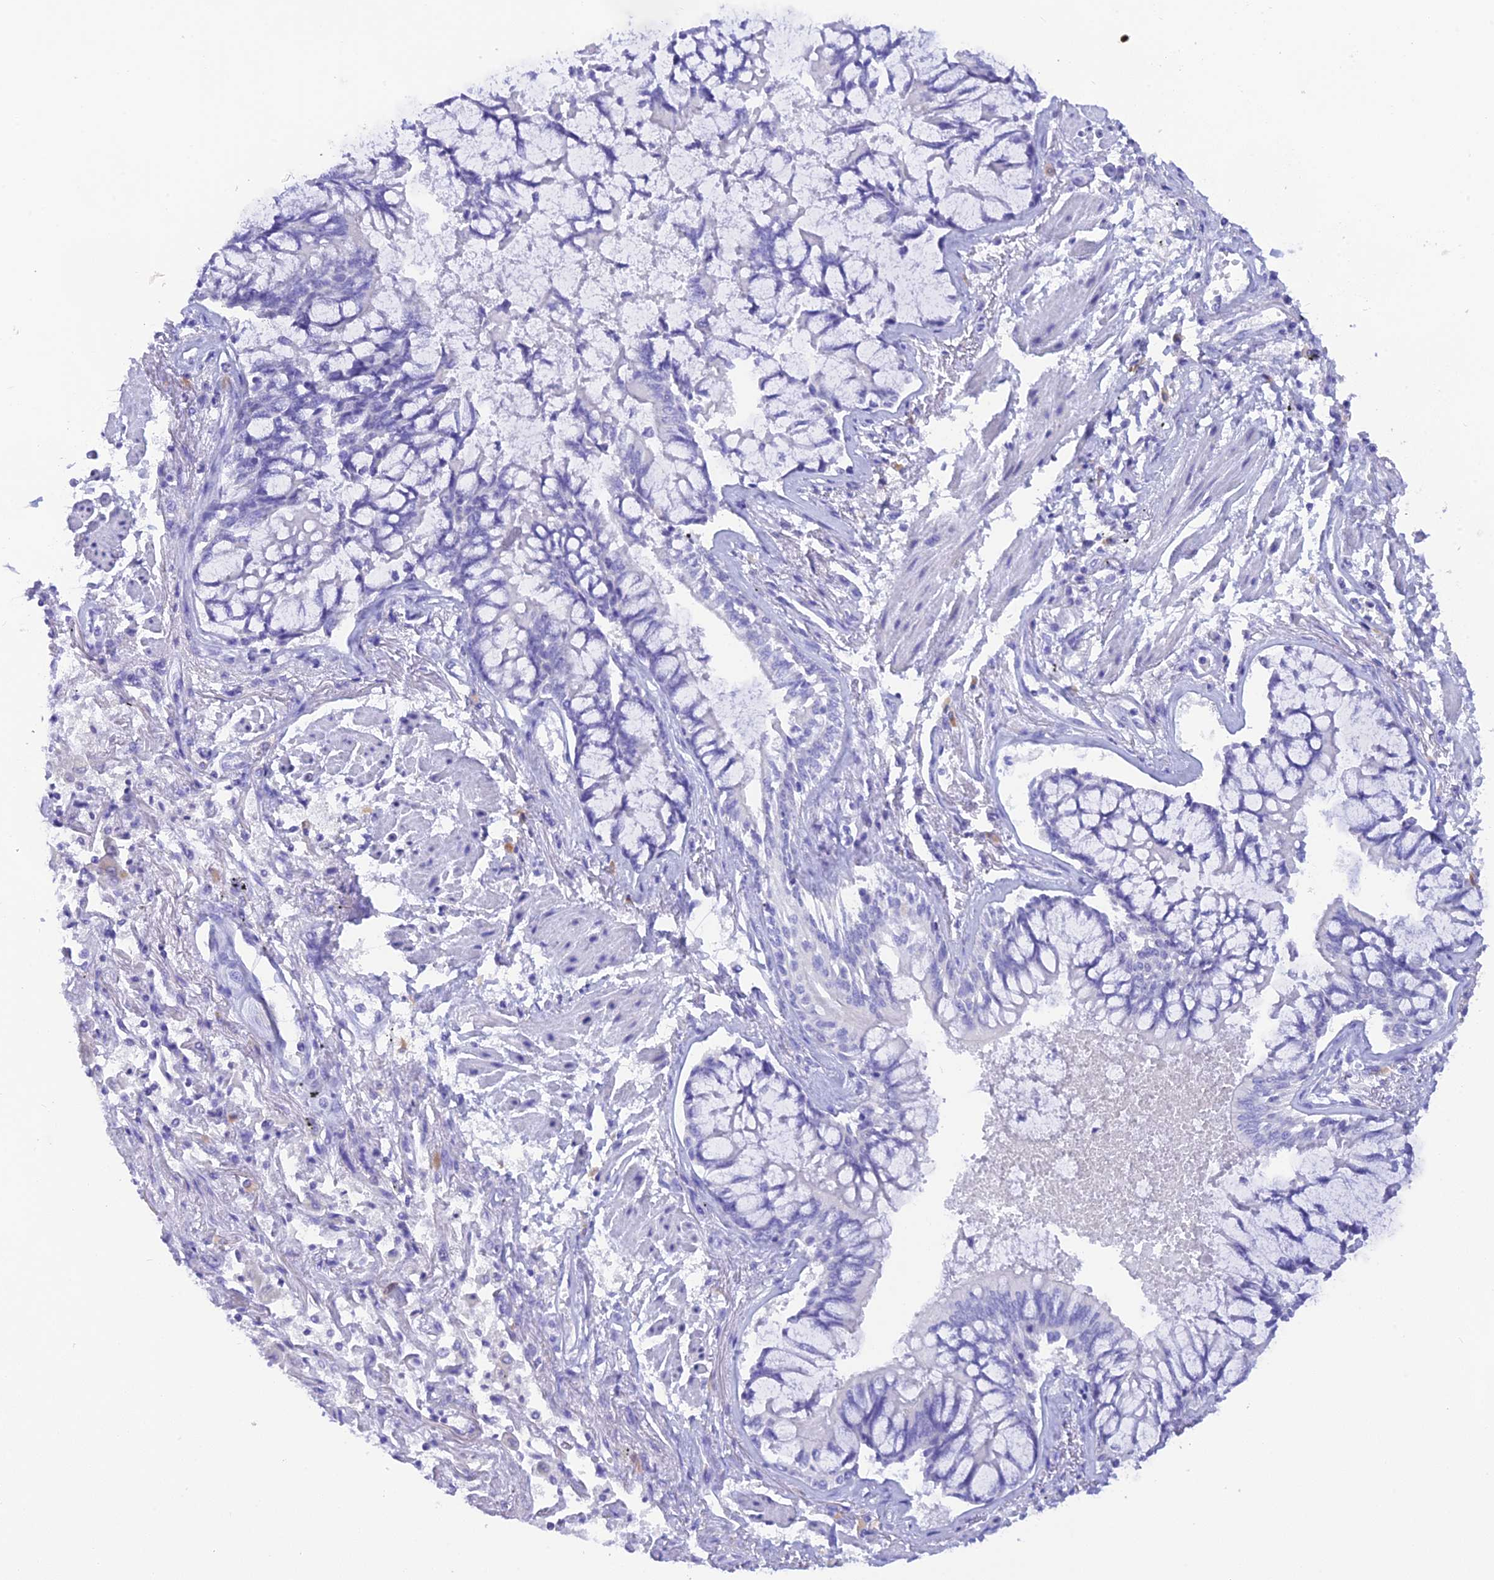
{"staining": {"intensity": "negative", "quantity": "none", "location": "none"}, "tissue": "lung cancer", "cell_type": "Tumor cells", "image_type": "cancer", "snomed": [{"axis": "morphology", "description": "Adenocarcinoma, NOS"}, {"axis": "topography", "description": "Lung"}], "caption": "An IHC micrograph of lung cancer (adenocarcinoma) is shown. There is no staining in tumor cells of lung cancer (adenocarcinoma).", "gene": "KDELR3", "patient": {"sex": "male", "age": 67}}